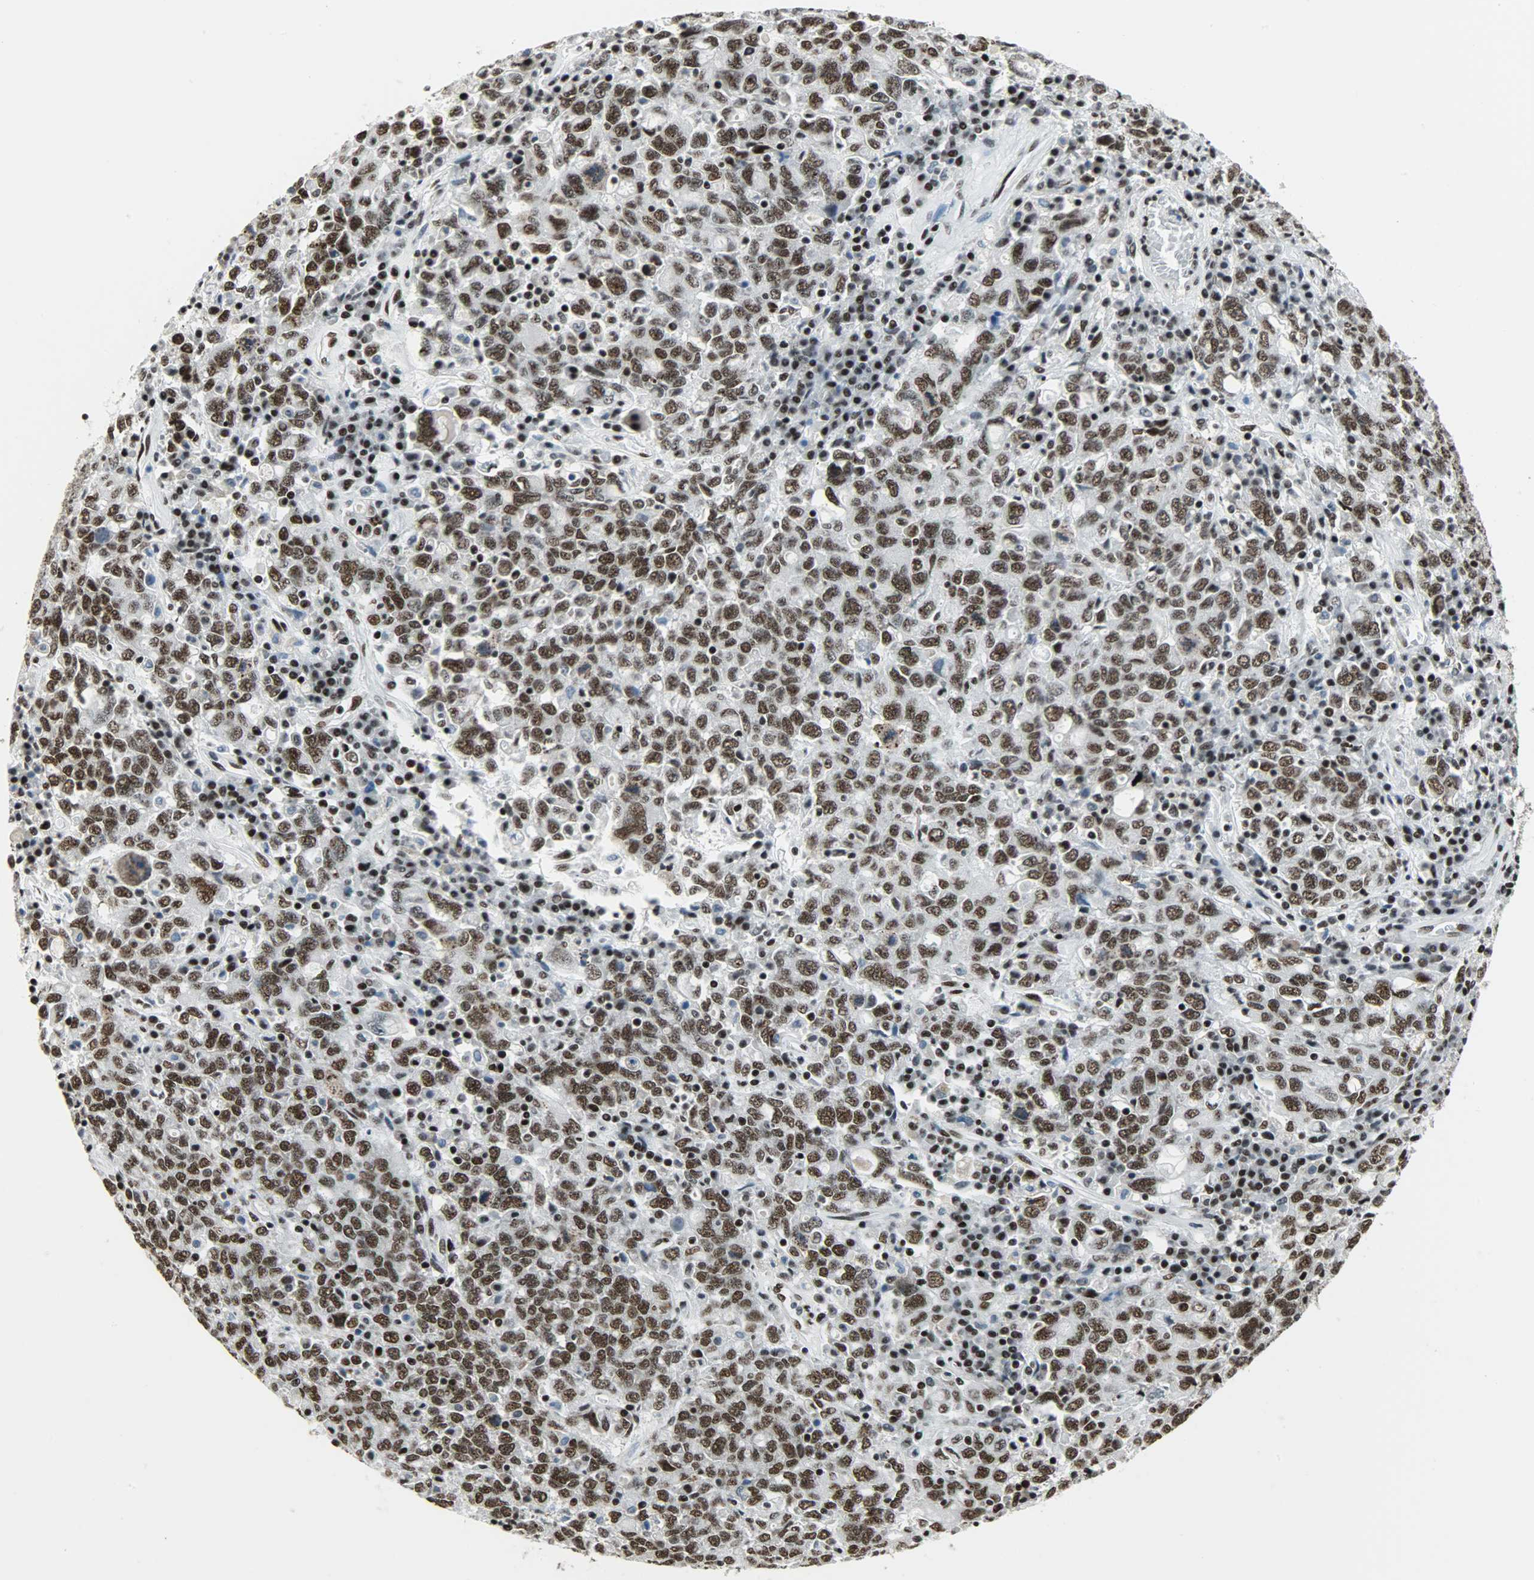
{"staining": {"intensity": "strong", "quantity": ">75%", "location": "nuclear"}, "tissue": "ovarian cancer", "cell_type": "Tumor cells", "image_type": "cancer", "snomed": [{"axis": "morphology", "description": "Carcinoma, endometroid"}, {"axis": "topography", "description": "Ovary"}], "caption": "Human ovarian cancer (endometroid carcinoma) stained with a brown dye demonstrates strong nuclear positive staining in approximately >75% of tumor cells.", "gene": "SNRPA", "patient": {"sex": "female", "age": 62}}